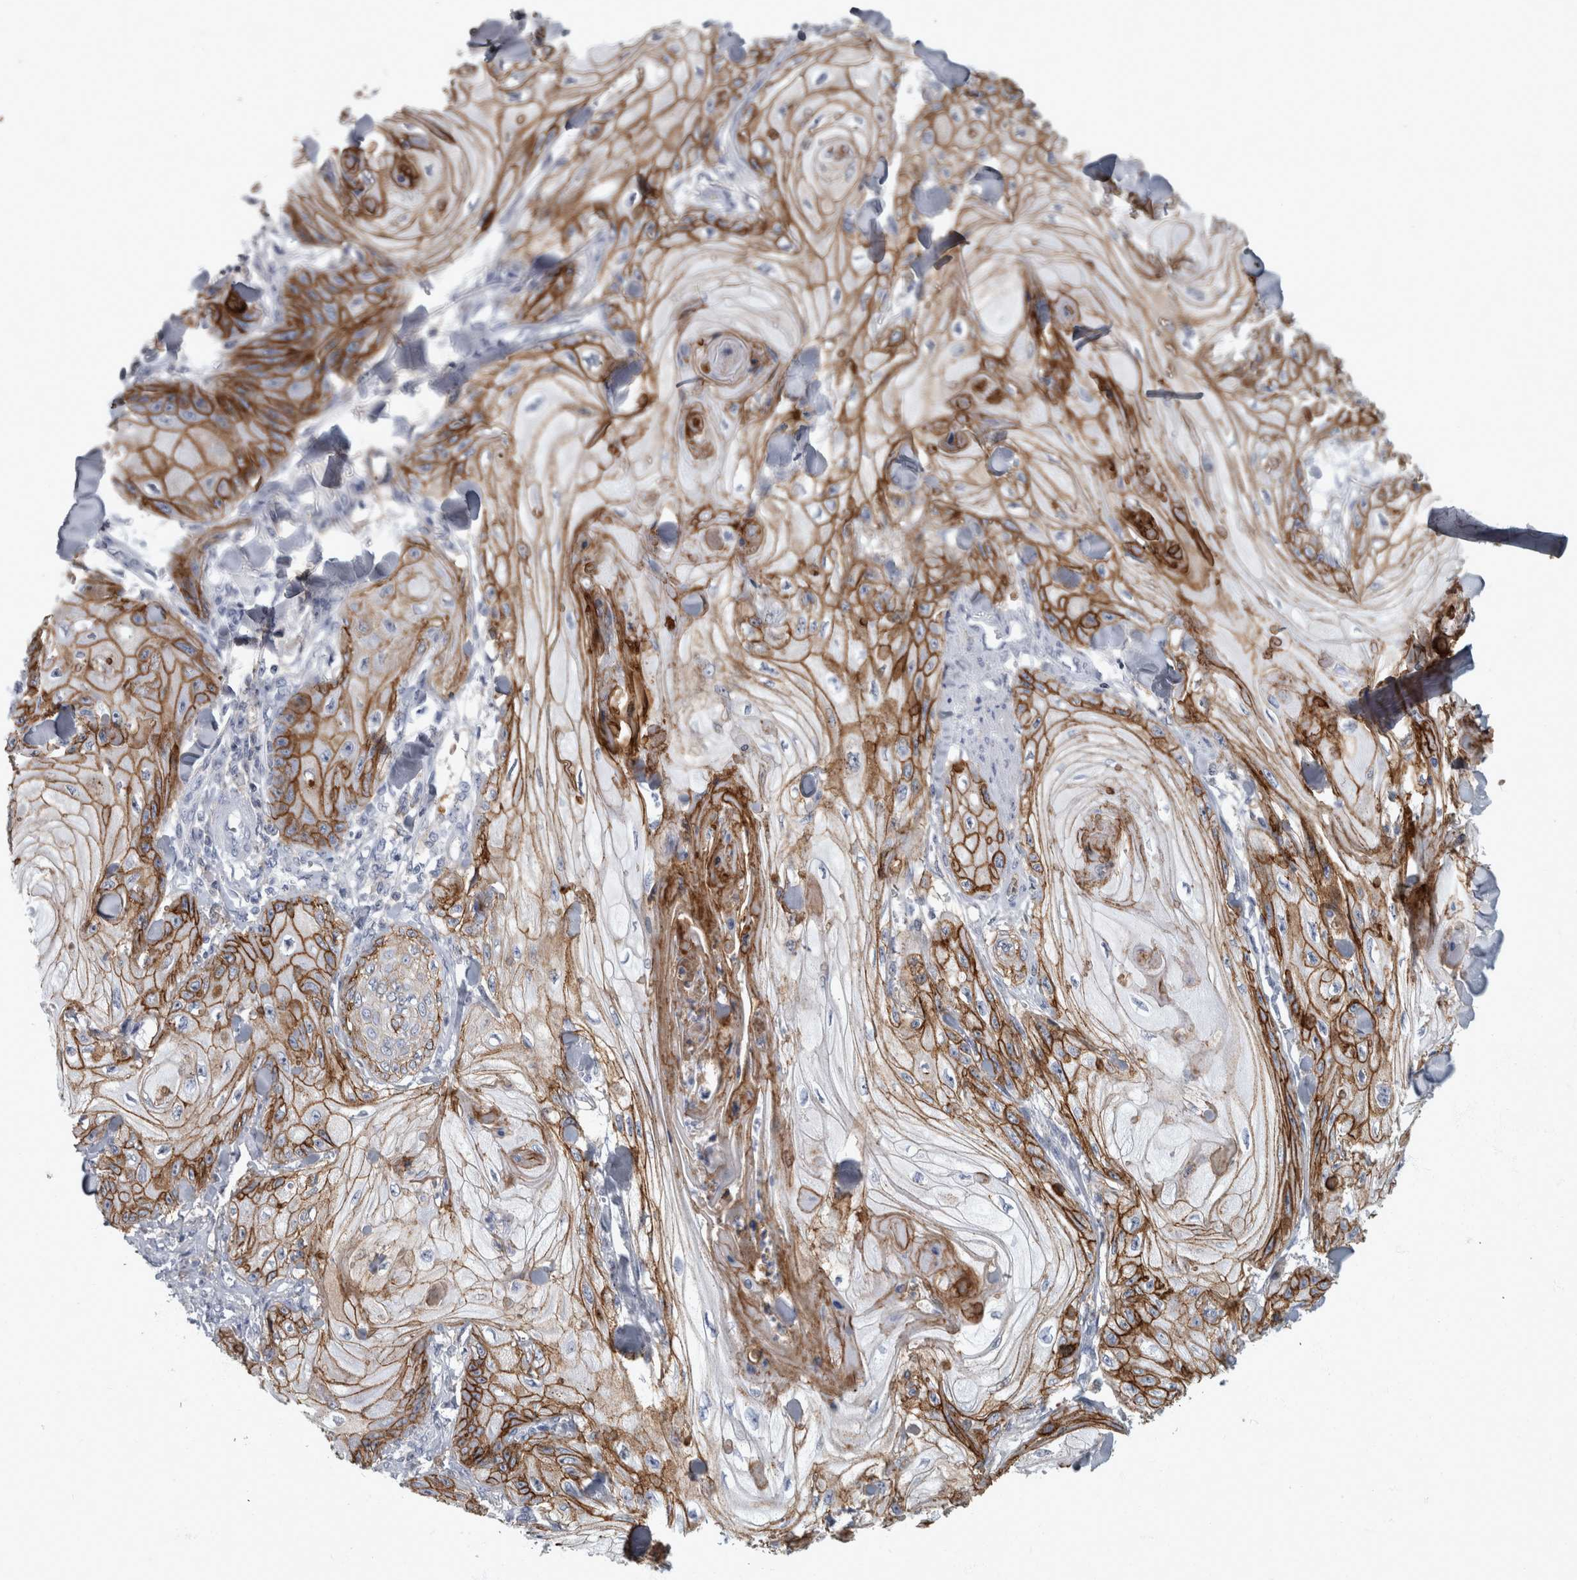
{"staining": {"intensity": "strong", "quantity": ">75%", "location": "cytoplasmic/membranous"}, "tissue": "skin cancer", "cell_type": "Tumor cells", "image_type": "cancer", "snomed": [{"axis": "morphology", "description": "Squamous cell carcinoma, NOS"}, {"axis": "topography", "description": "Skin"}], "caption": "An image of human skin squamous cell carcinoma stained for a protein exhibits strong cytoplasmic/membranous brown staining in tumor cells.", "gene": "DSG2", "patient": {"sex": "male", "age": 74}}